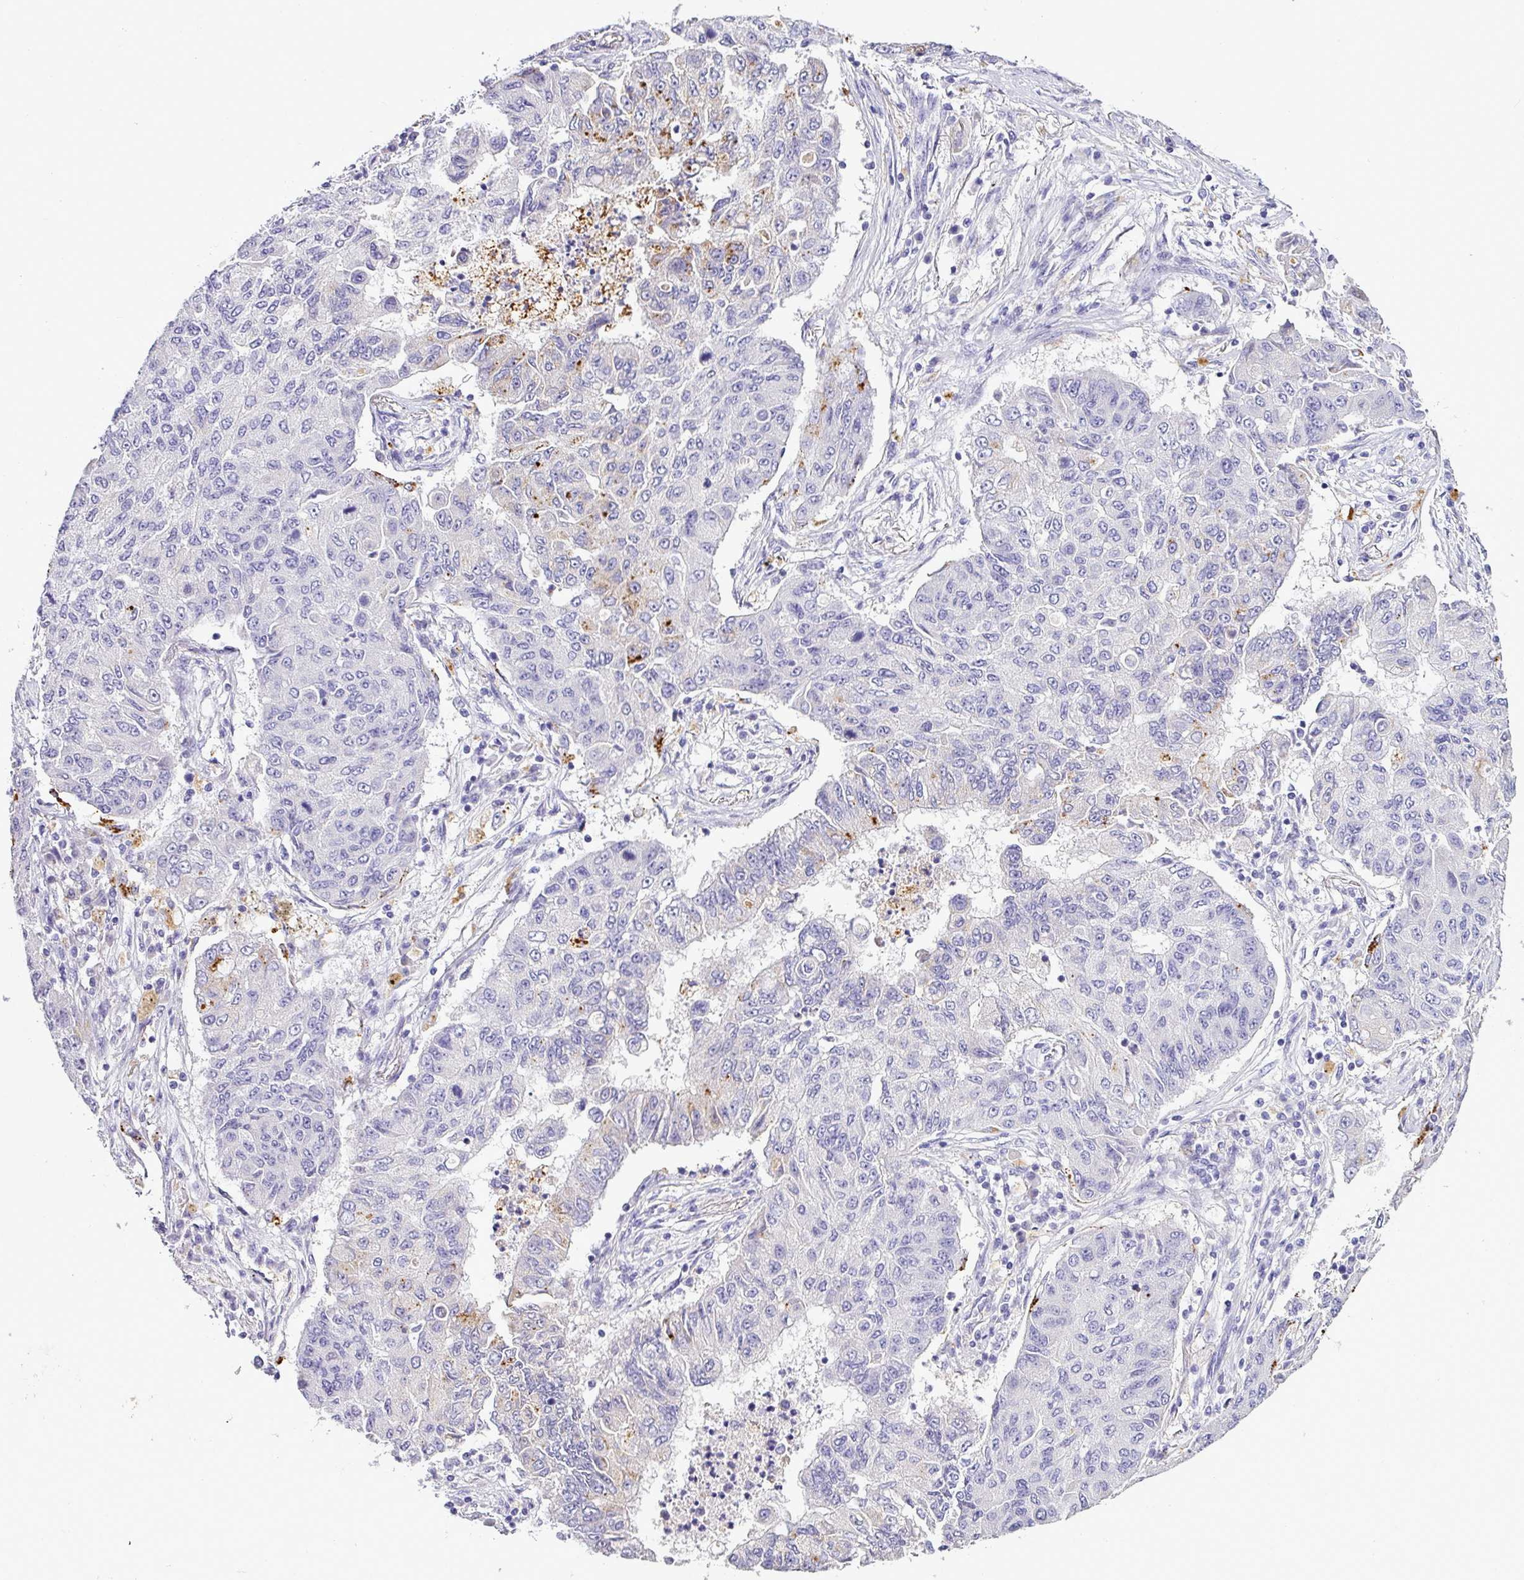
{"staining": {"intensity": "moderate", "quantity": "<25%", "location": "cytoplasmic/membranous"}, "tissue": "lung cancer", "cell_type": "Tumor cells", "image_type": "cancer", "snomed": [{"axis": "morphology", "description": "Squamous cell carcinoma, NOS"}, {"axis": "topography", "description": "Lung"}], "caption": "Lung cancer tissue demonstrates moderate cytoplasmic/membranous positivity in approximately <25% of tumor cells, visualized by immunohistochemistry. (Brightfield microscopy of DAB IHC at high magnification).", "gene": "NAPSA", "patient": {"sex": "male", "age": 74}}